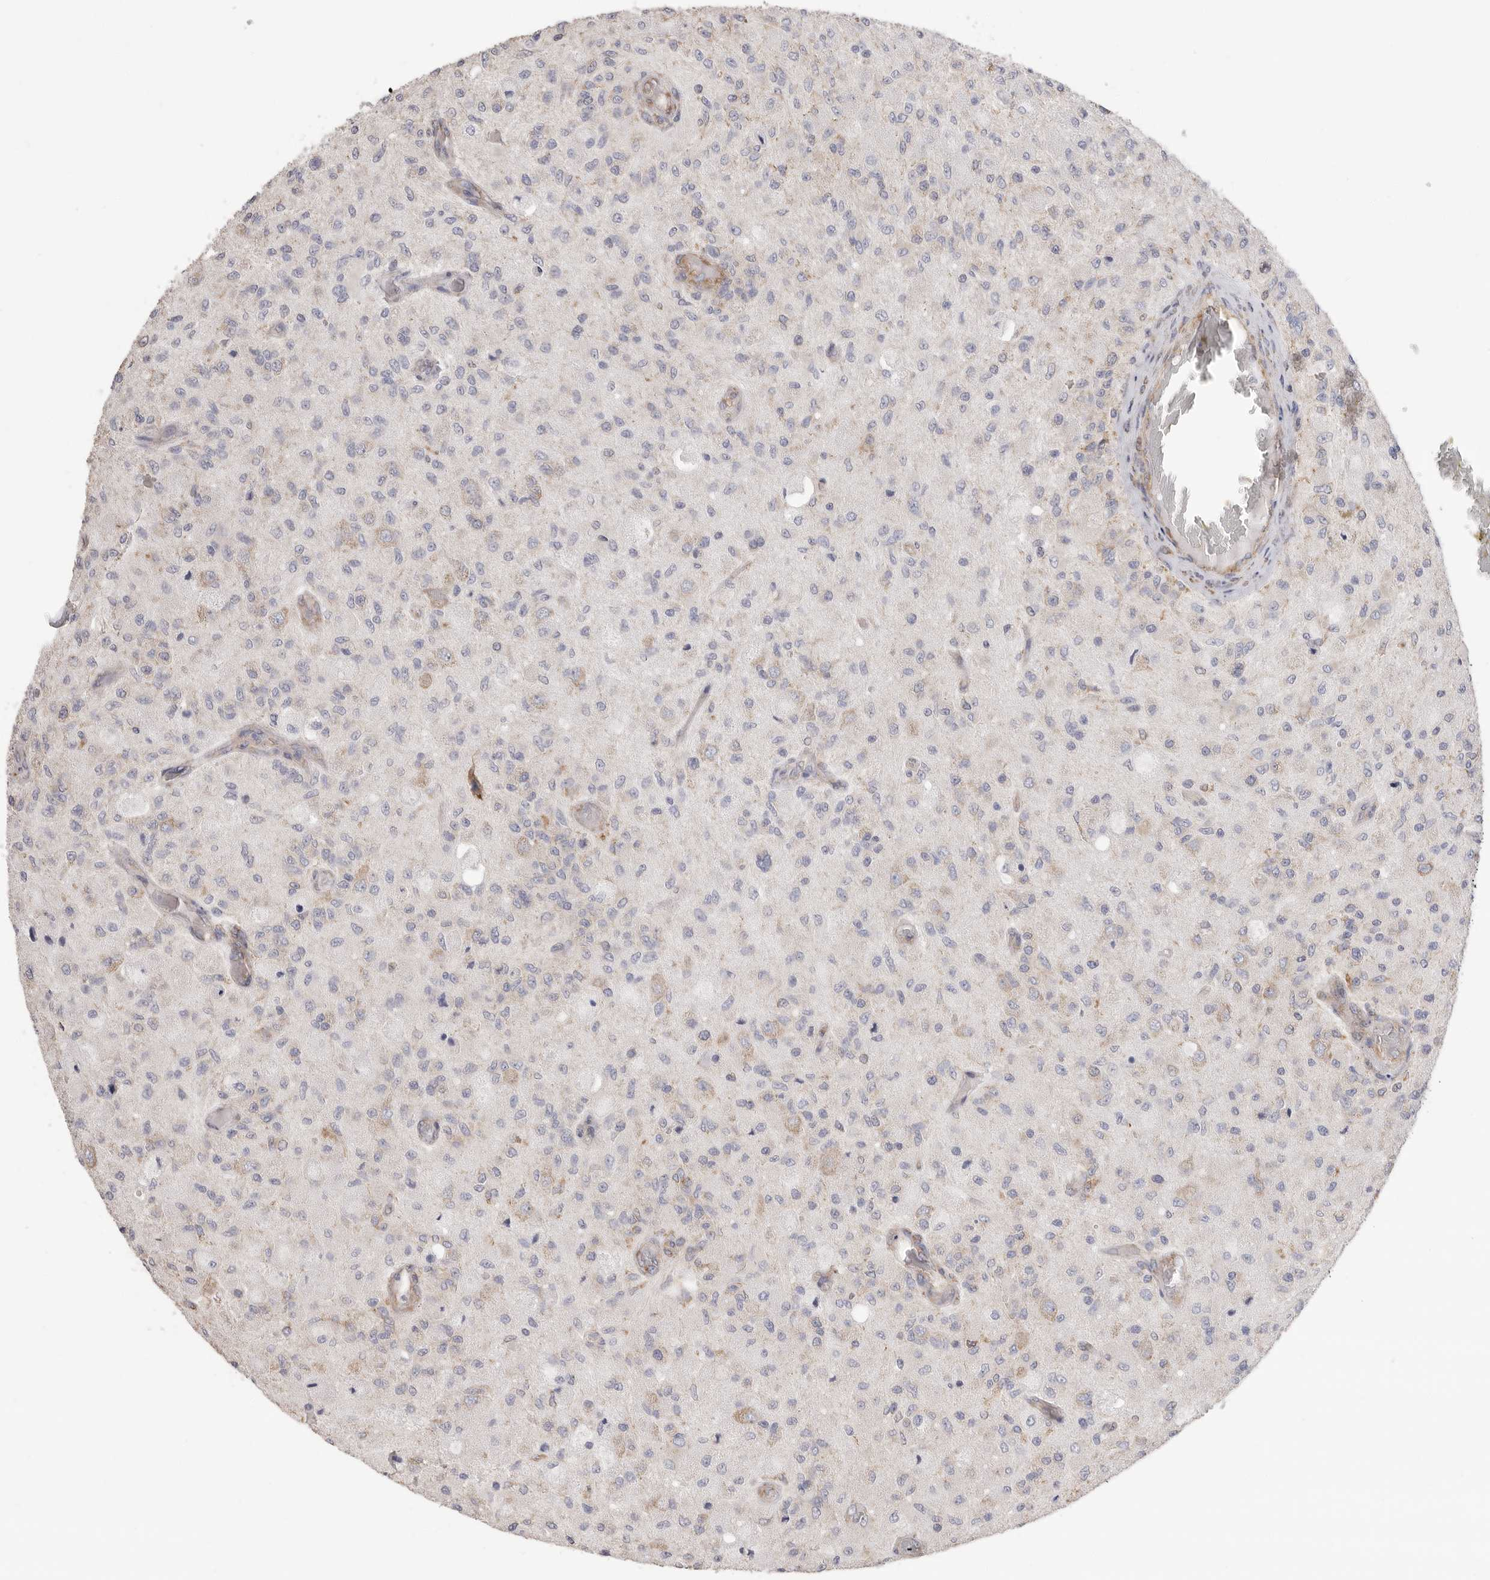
{"staining": {"intensity": "negative", "quantity": "none", "location": "none"}, "tissue": "glioma", "cell_type": "Tumor cells", "image_type": "cancer", "snomed": [{"axis": "morphology", "description": "Normal tissue, NOS"}, {"axis": "morphology", "description": "Glioma, malignant, High grade"}, {"axis": "topography", "description": "Cerebral cortex"}], "caption": "This is an immunohistochemistry (IHC) image of human glioma. There is no expression in tumor cells.", "gene": "SERBP1", "patient": {"sex": "male", "age": 77}}